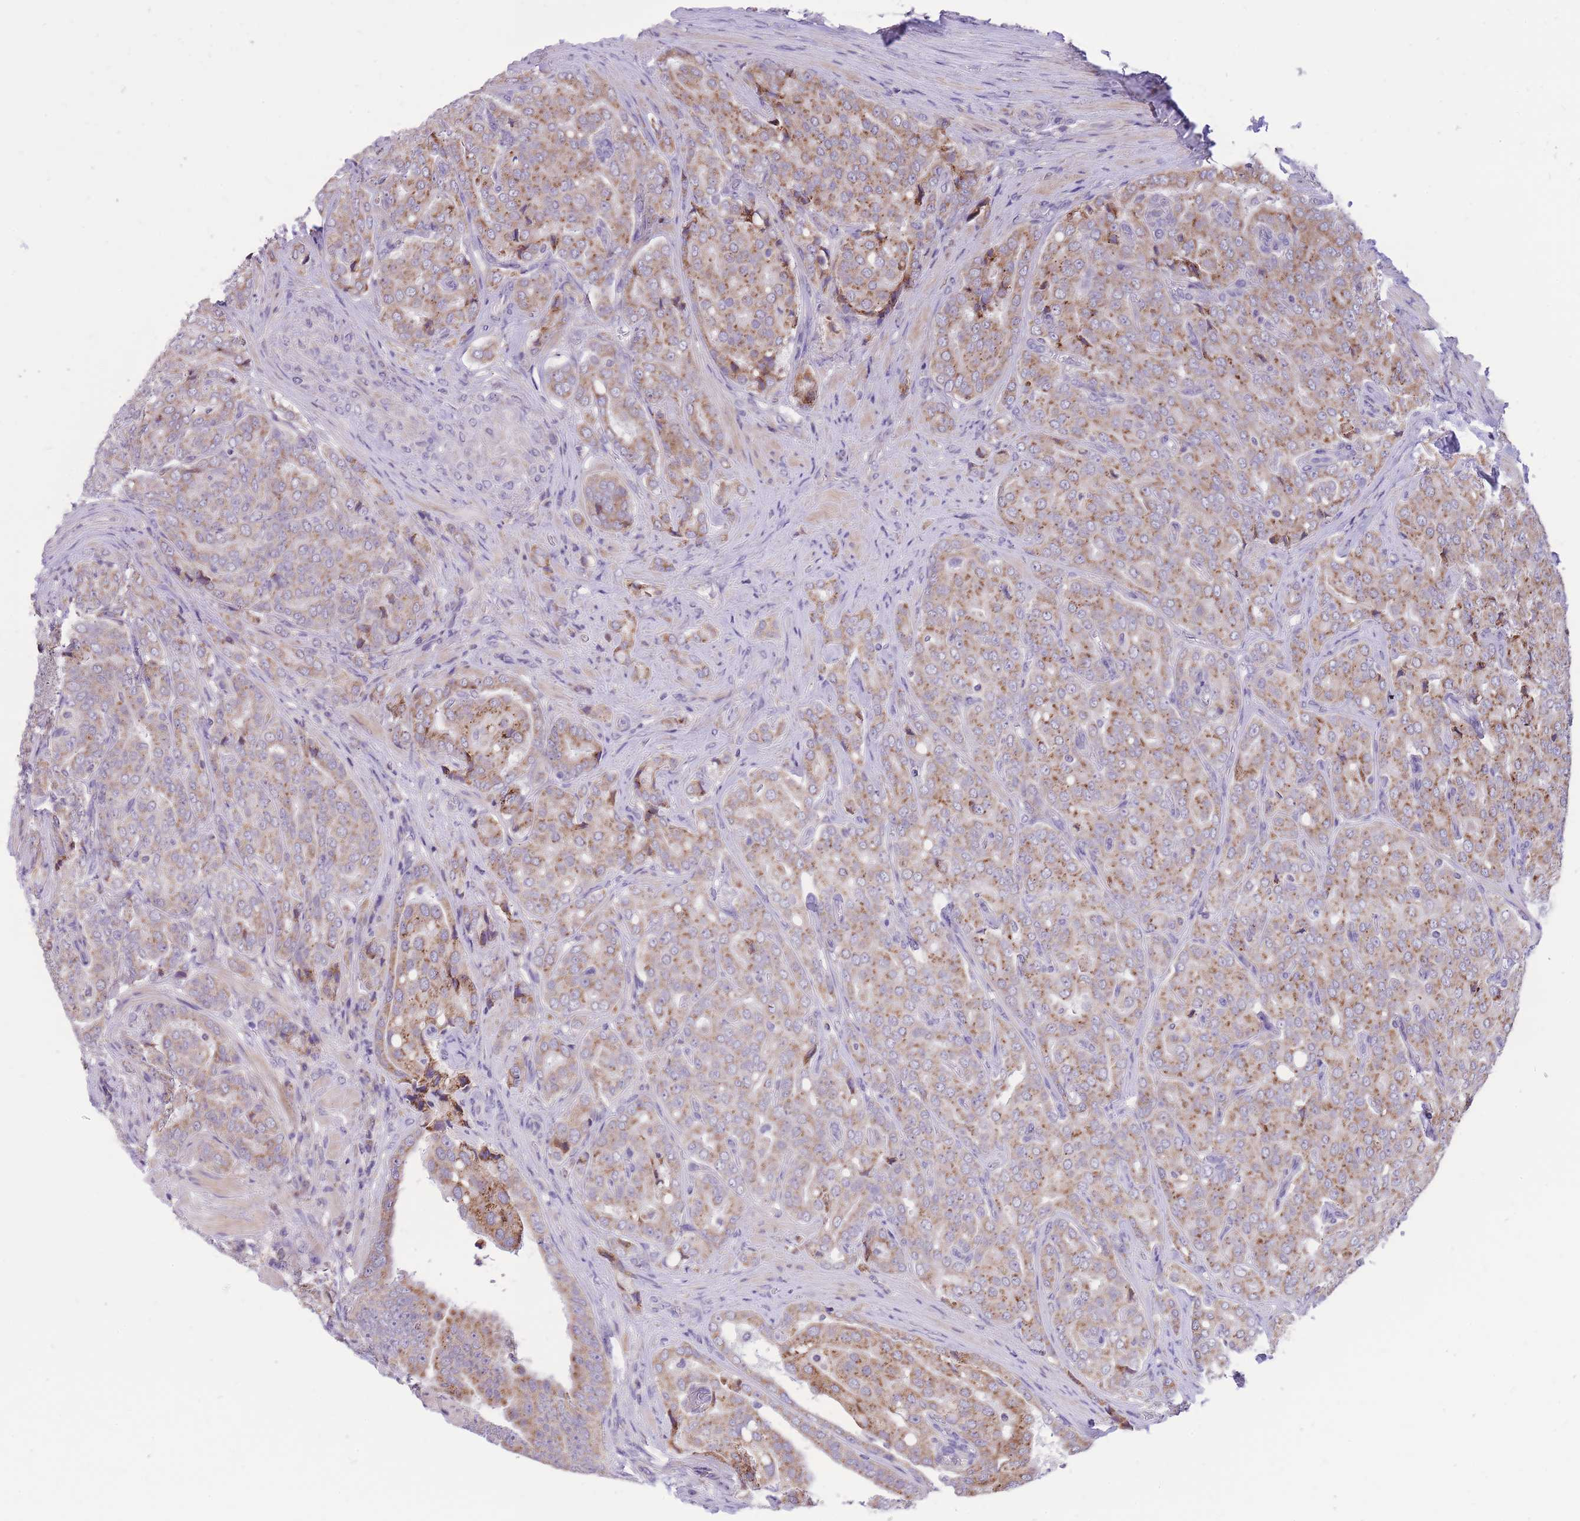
{"staining": {"intensity": "moderate", "quantity": ">75%", "location": "cytoplasmic/membranous"}, "tissue": "prostate cancer", "cell_type": "Tumor cells", "image_type": "cancer", "snomed": [{"axis": "morphology", "description": "Adenocarcinoma, High grade"}, {"axis": "topography", "description": "Prostate"}], "caption": "About >75% of tumor cells in prostate adenocarcinoma (high-grade) demonstrate moderate cytoplasmic/membranous protein positivity as visualized by brown immunohistochemical staining.", "gene": "TOPAZ1", "patient": {"sex": "male", "age": 68}}